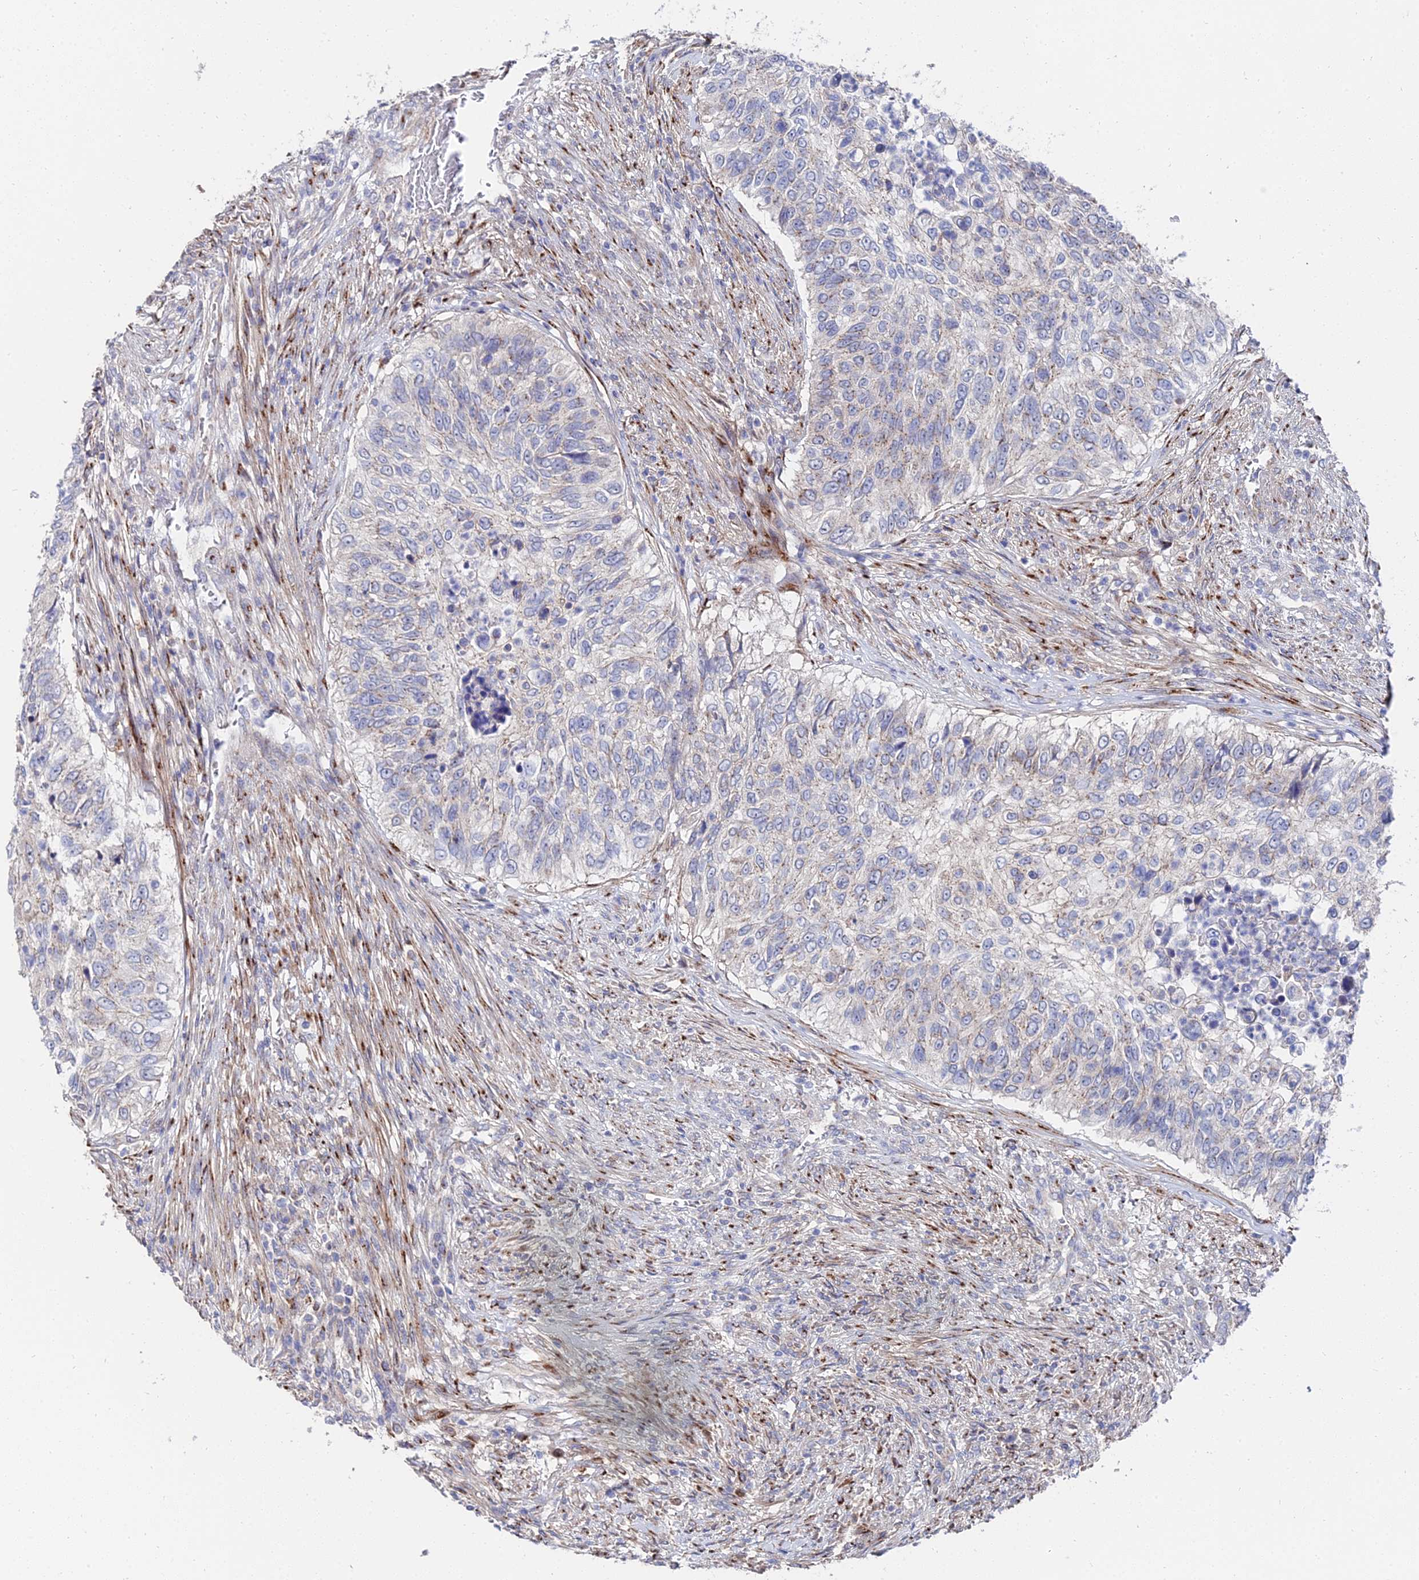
{"staining": {"intensity": "weak", "quantity": "<25%", "location": "cytoplasmic/membranous"}, "tissue": "urothelial cancer", "cell_type": "Tumor cells", "image_type": "cancer", "snomed": [{"axis": "morphology", "description": "Urothelial carcinoma, High grade"}, {"axis": "topography", "description": "Urinary bladder"}], "caption": "Photomicrograph shows no protein positivity in tumor cells of high-grade urothelial carcinoma tissue. (Immunohistochemistry (ihc), brightfield microscopy, high magnification).", "gene": "BORCS8", "patient": {"sex": "female", "age": 60}}